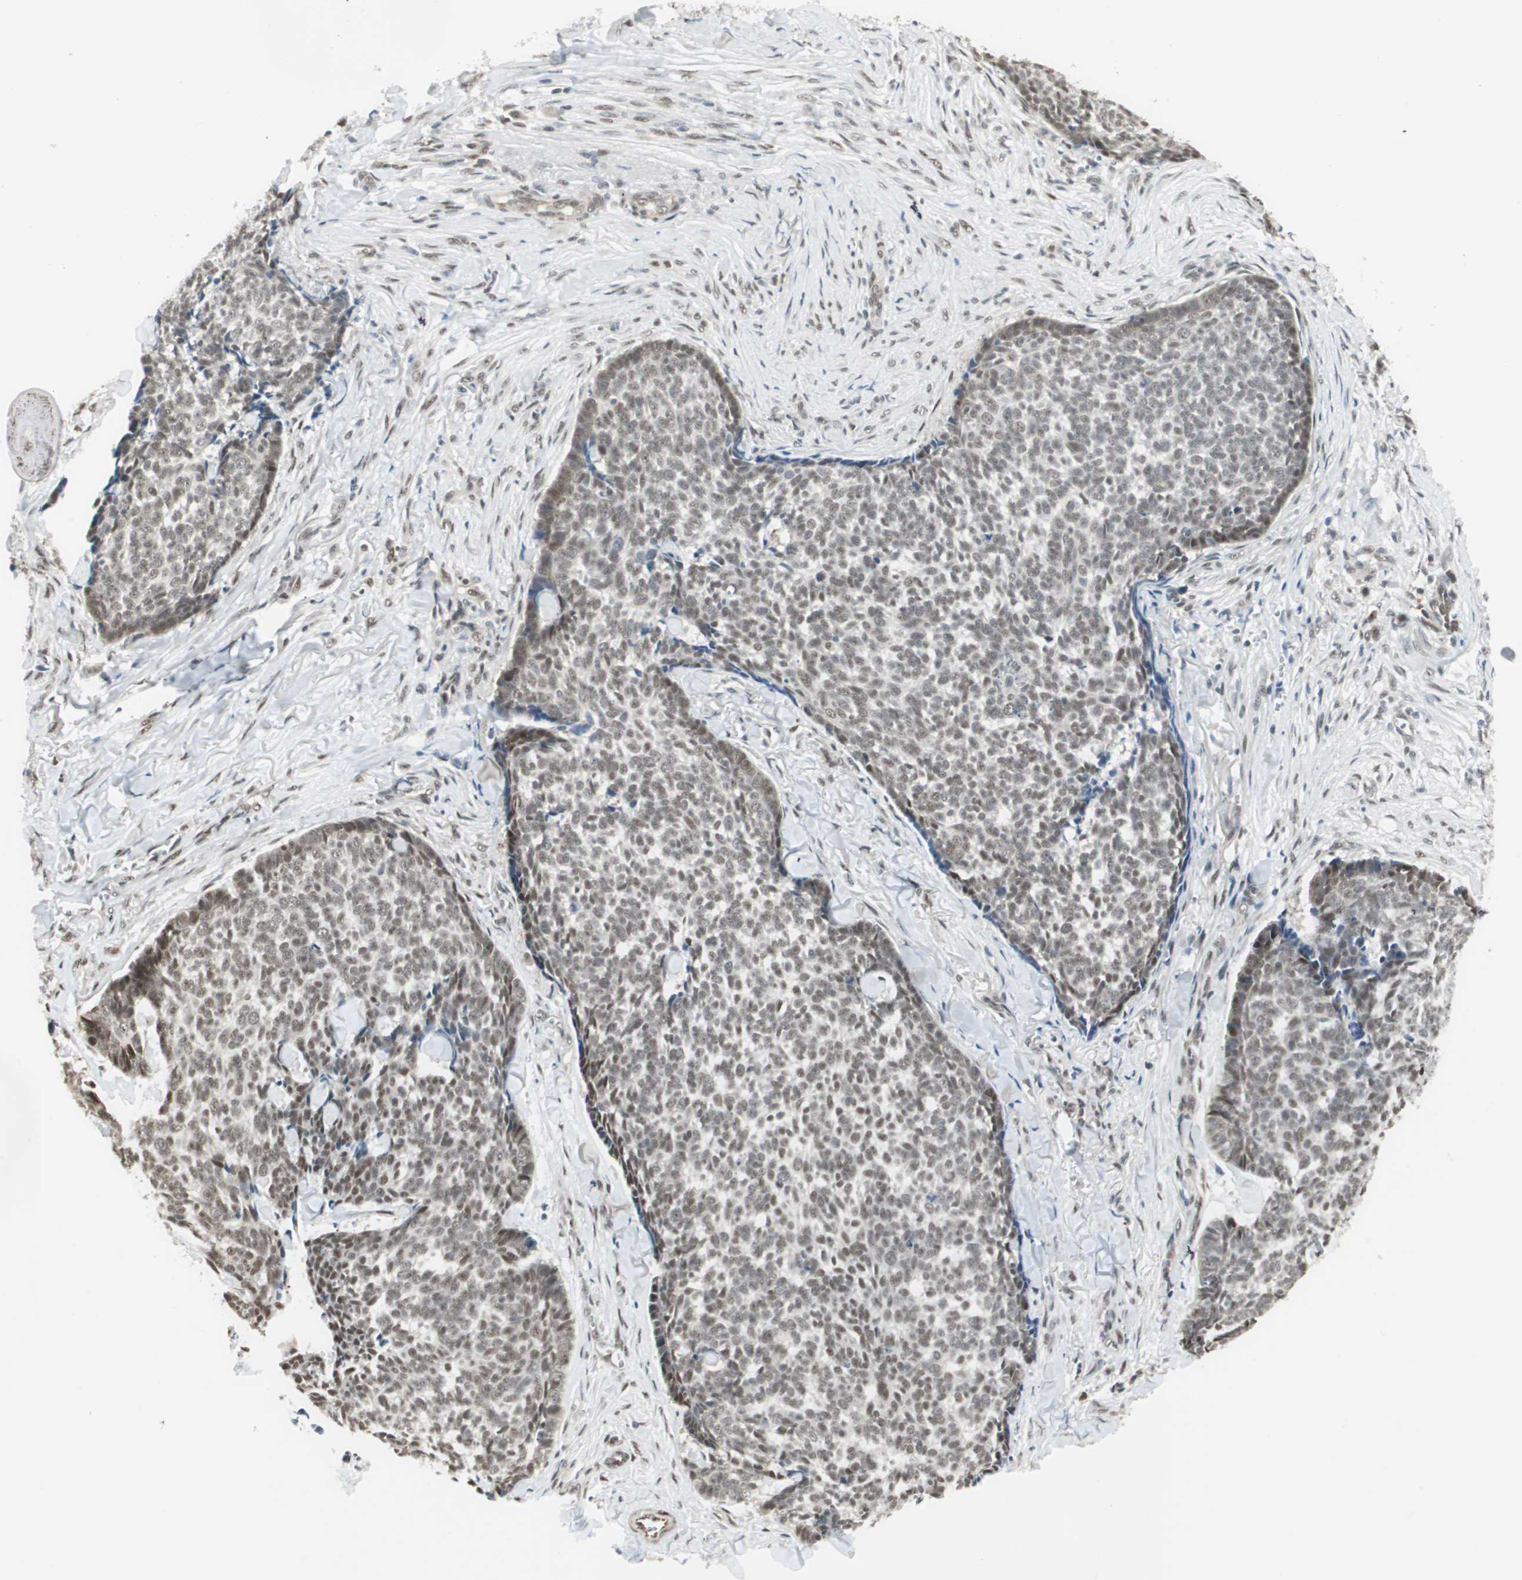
{"staining": {"intensity": "weak", "quantity": ">75%", "location": "nuclear"}, "tissue": "skin cancer", "cell_type": "Tumor cells", "image_type": "cancer", "snomed": [{"axis": "morphology", "description": "Basal cell carcinoma"}, {"axis": "topography", "description": "Skin"}], "caption": "The photomicrograph reveals a brown stain indicating the presence of a protein in the nuclear of tumor cells in skin cancer. (brown staining indicates protein expression, while blue staining denotes nuclei).", "gene": "ZBTB17", "patient": {"sex": "male", "age": 84}}